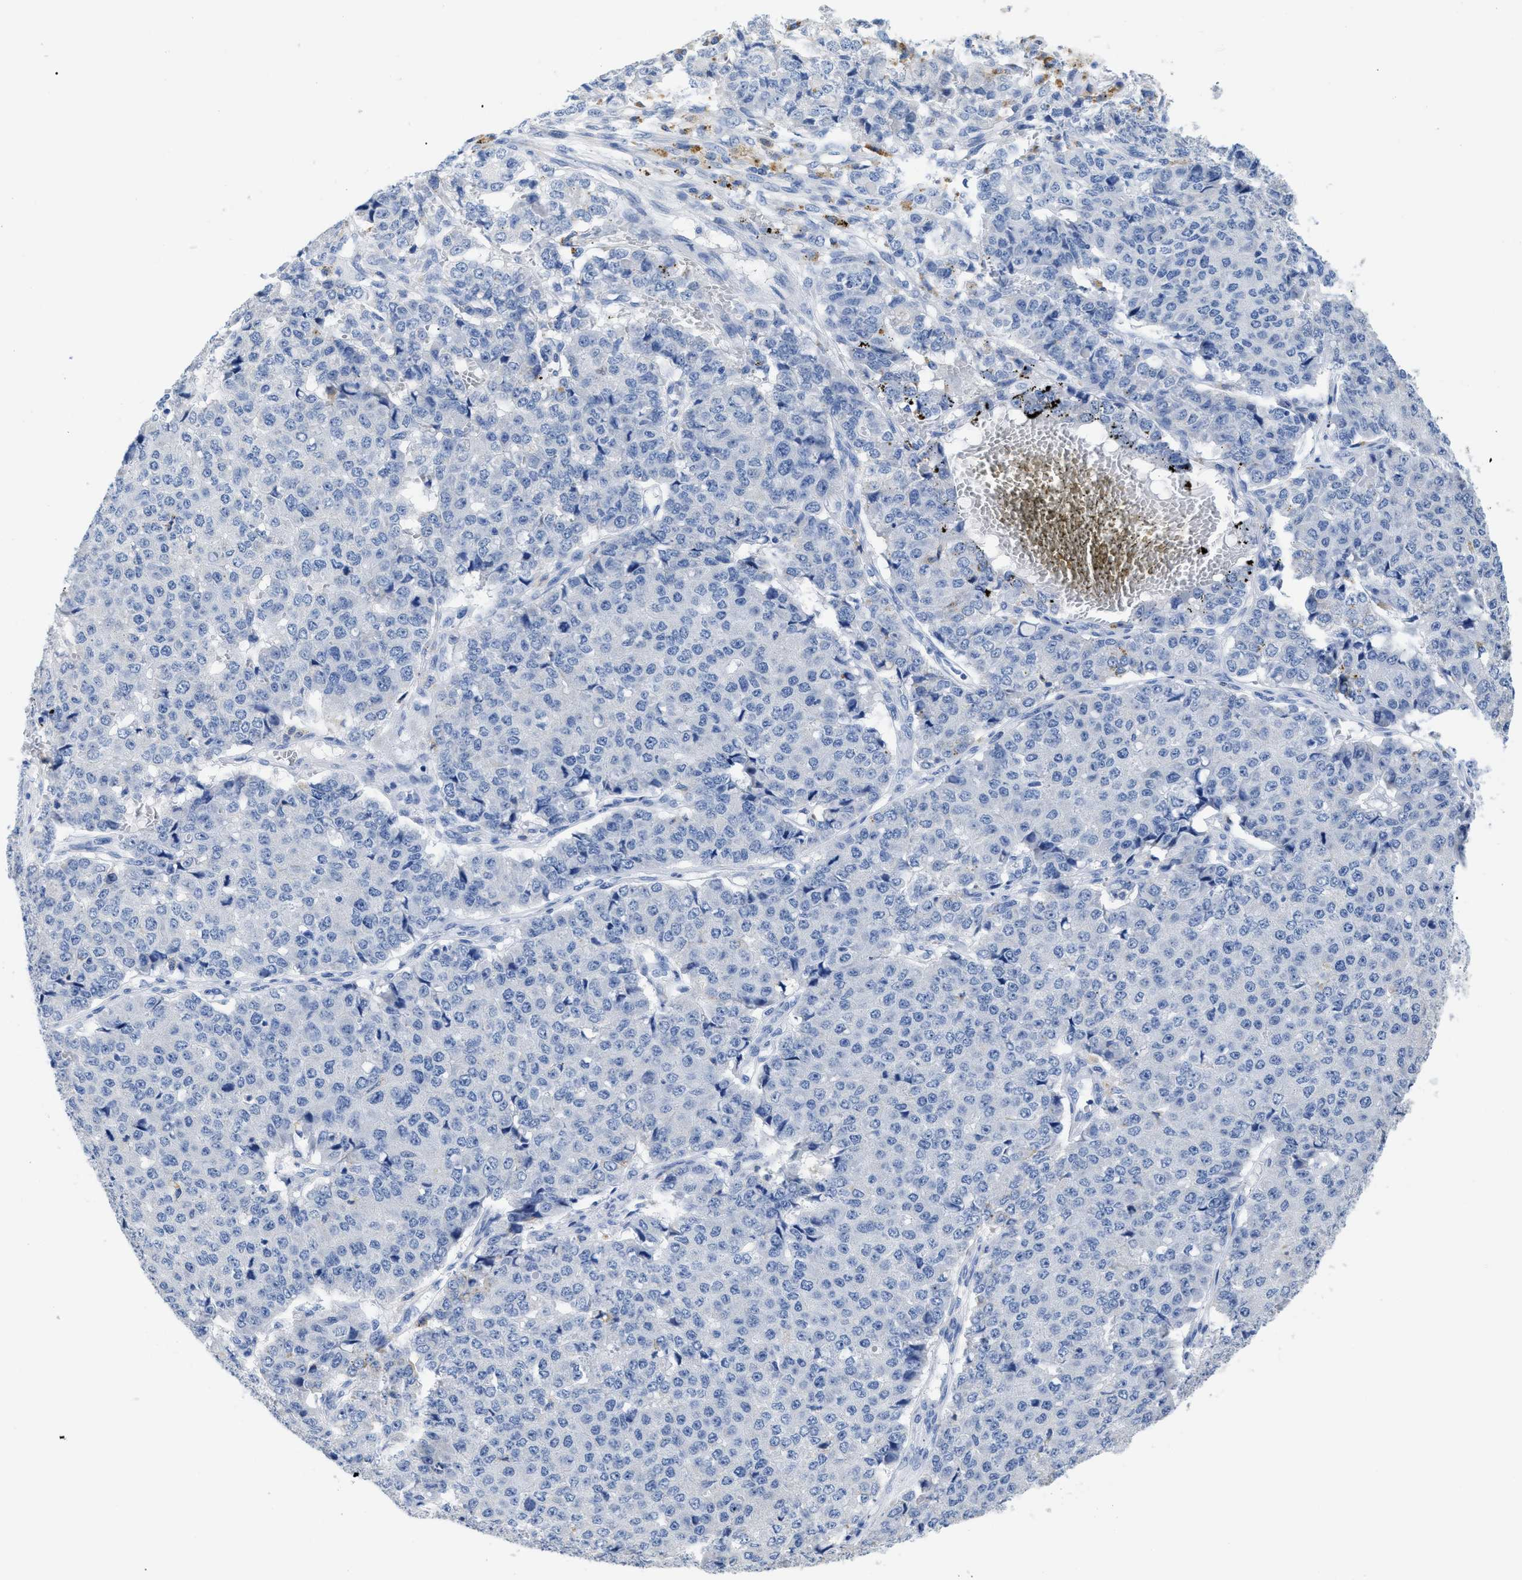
{"staining": {"intensity": "negative", "quantity": "none", "location": "none"}, "tissue": "pancreatic cancer", "cell_type": "Tumor cells", "image_type": "cancer", "snomed": [{"axis": "morphology", "description": "Adenocarcinoma, NOS"}, {"axis": "topography", "description": "Pancreas"}], "caption": "DAB (3,3'-diaminobenzidine) immunohistochemical staining of pancreatic adenocarcinoma exhibits no significant expression in tumor cells. (Brightfield microscopy of DAB immunohistochemistry at high magnification).", "gene": "APOBEC2", "patient": {"sex": "male", "age": 50}}